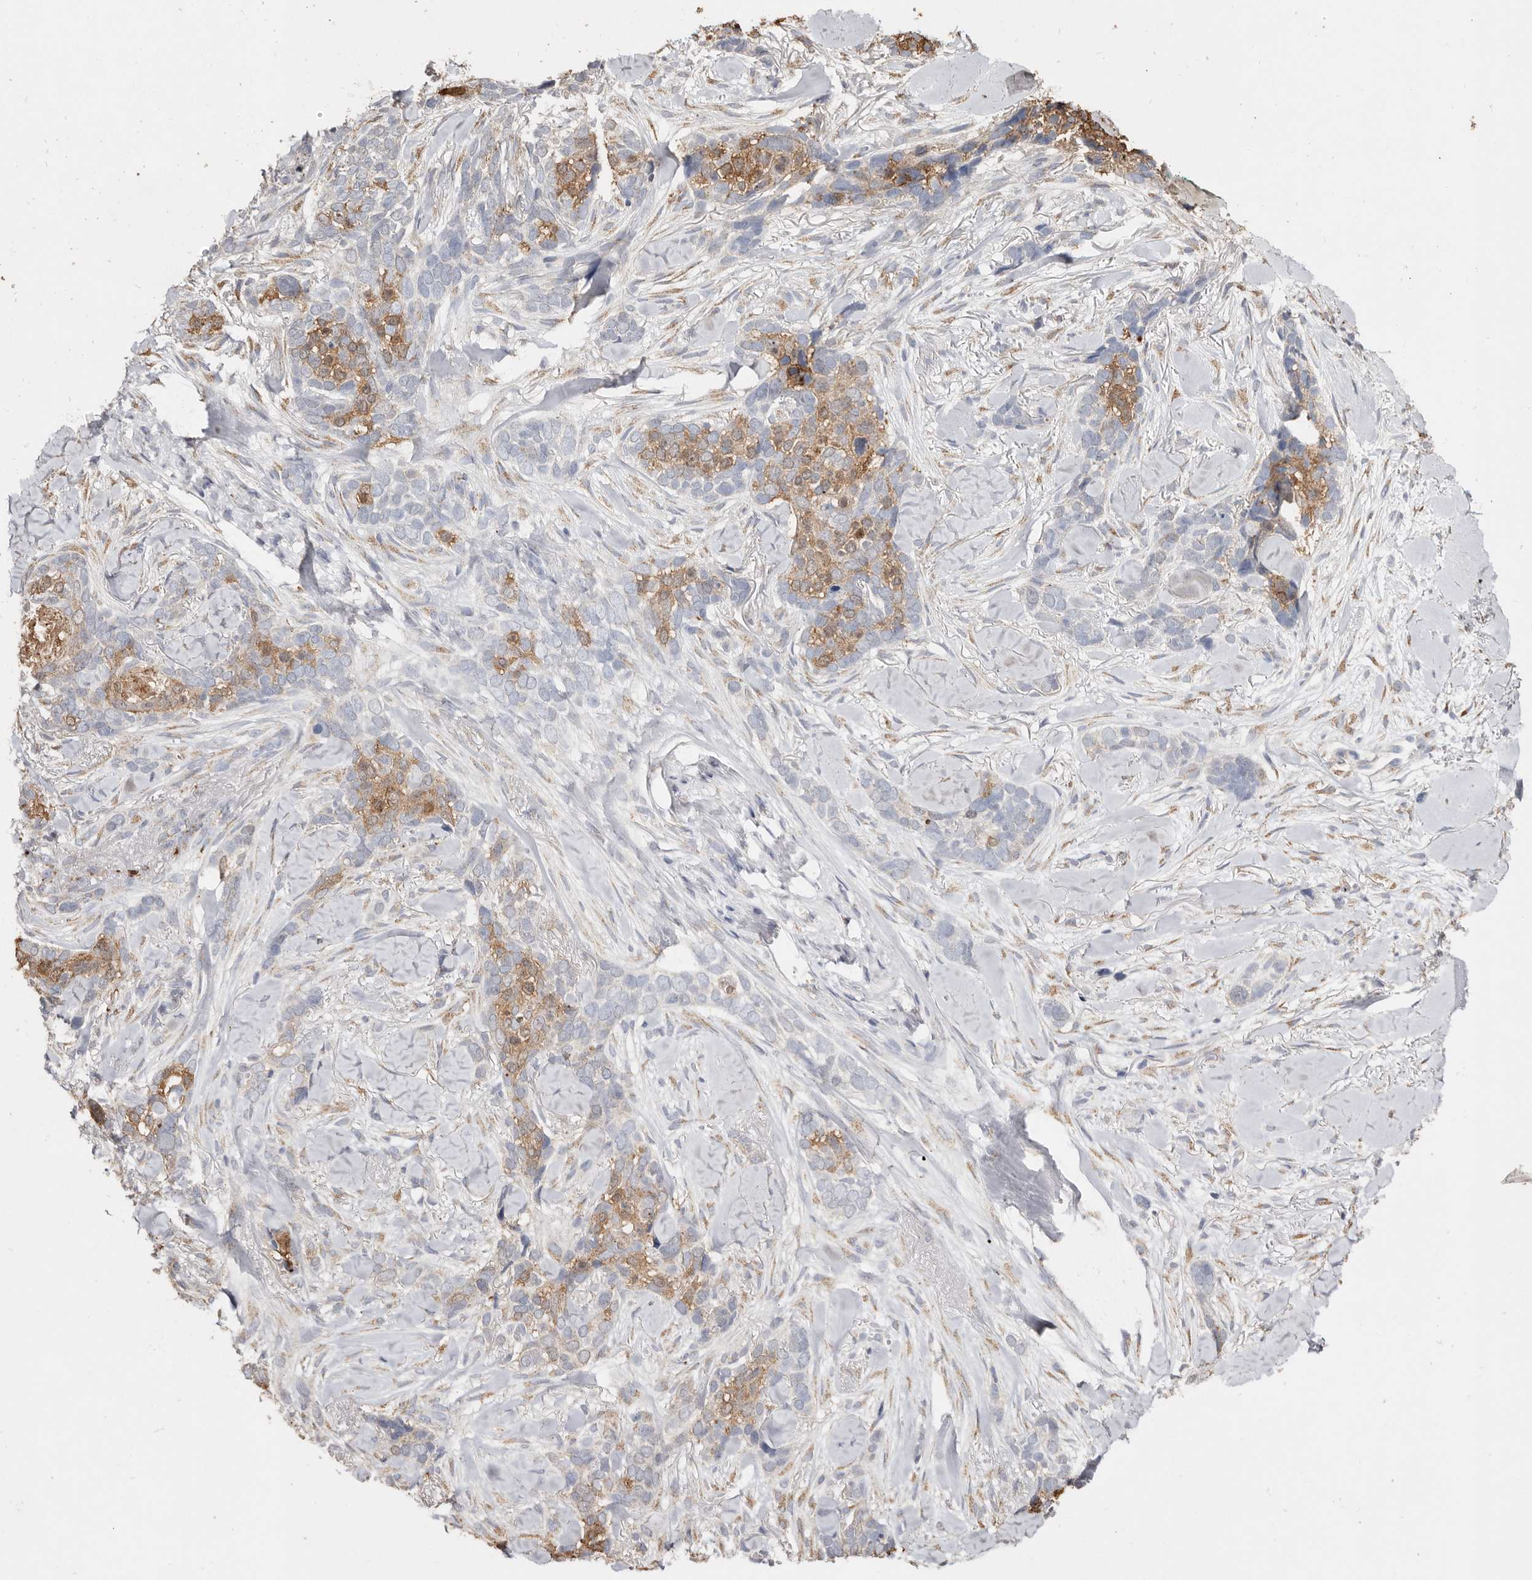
{"staining": {"intensity": "moderate", "quantity": "25%-75%", "location": "cytoplasmic/membranous"}, "tissue": "skin cancer", "cell_type": "Tumor cells", "image_type": "cancer", "snomed": [{"axis": "morphology", "description": "Basal cell carcinoma"}, {"axis": "topography", "description": "Skin"}], "caption": "Skin basal cell carcinoma stained for a protein (brown) reveals moderate cytoplasmic/membranous positive positivity in about 25%-75% of tumor cells.", "gene": "LGALS7B", "patient": {"sex": "female", "age": 82}}